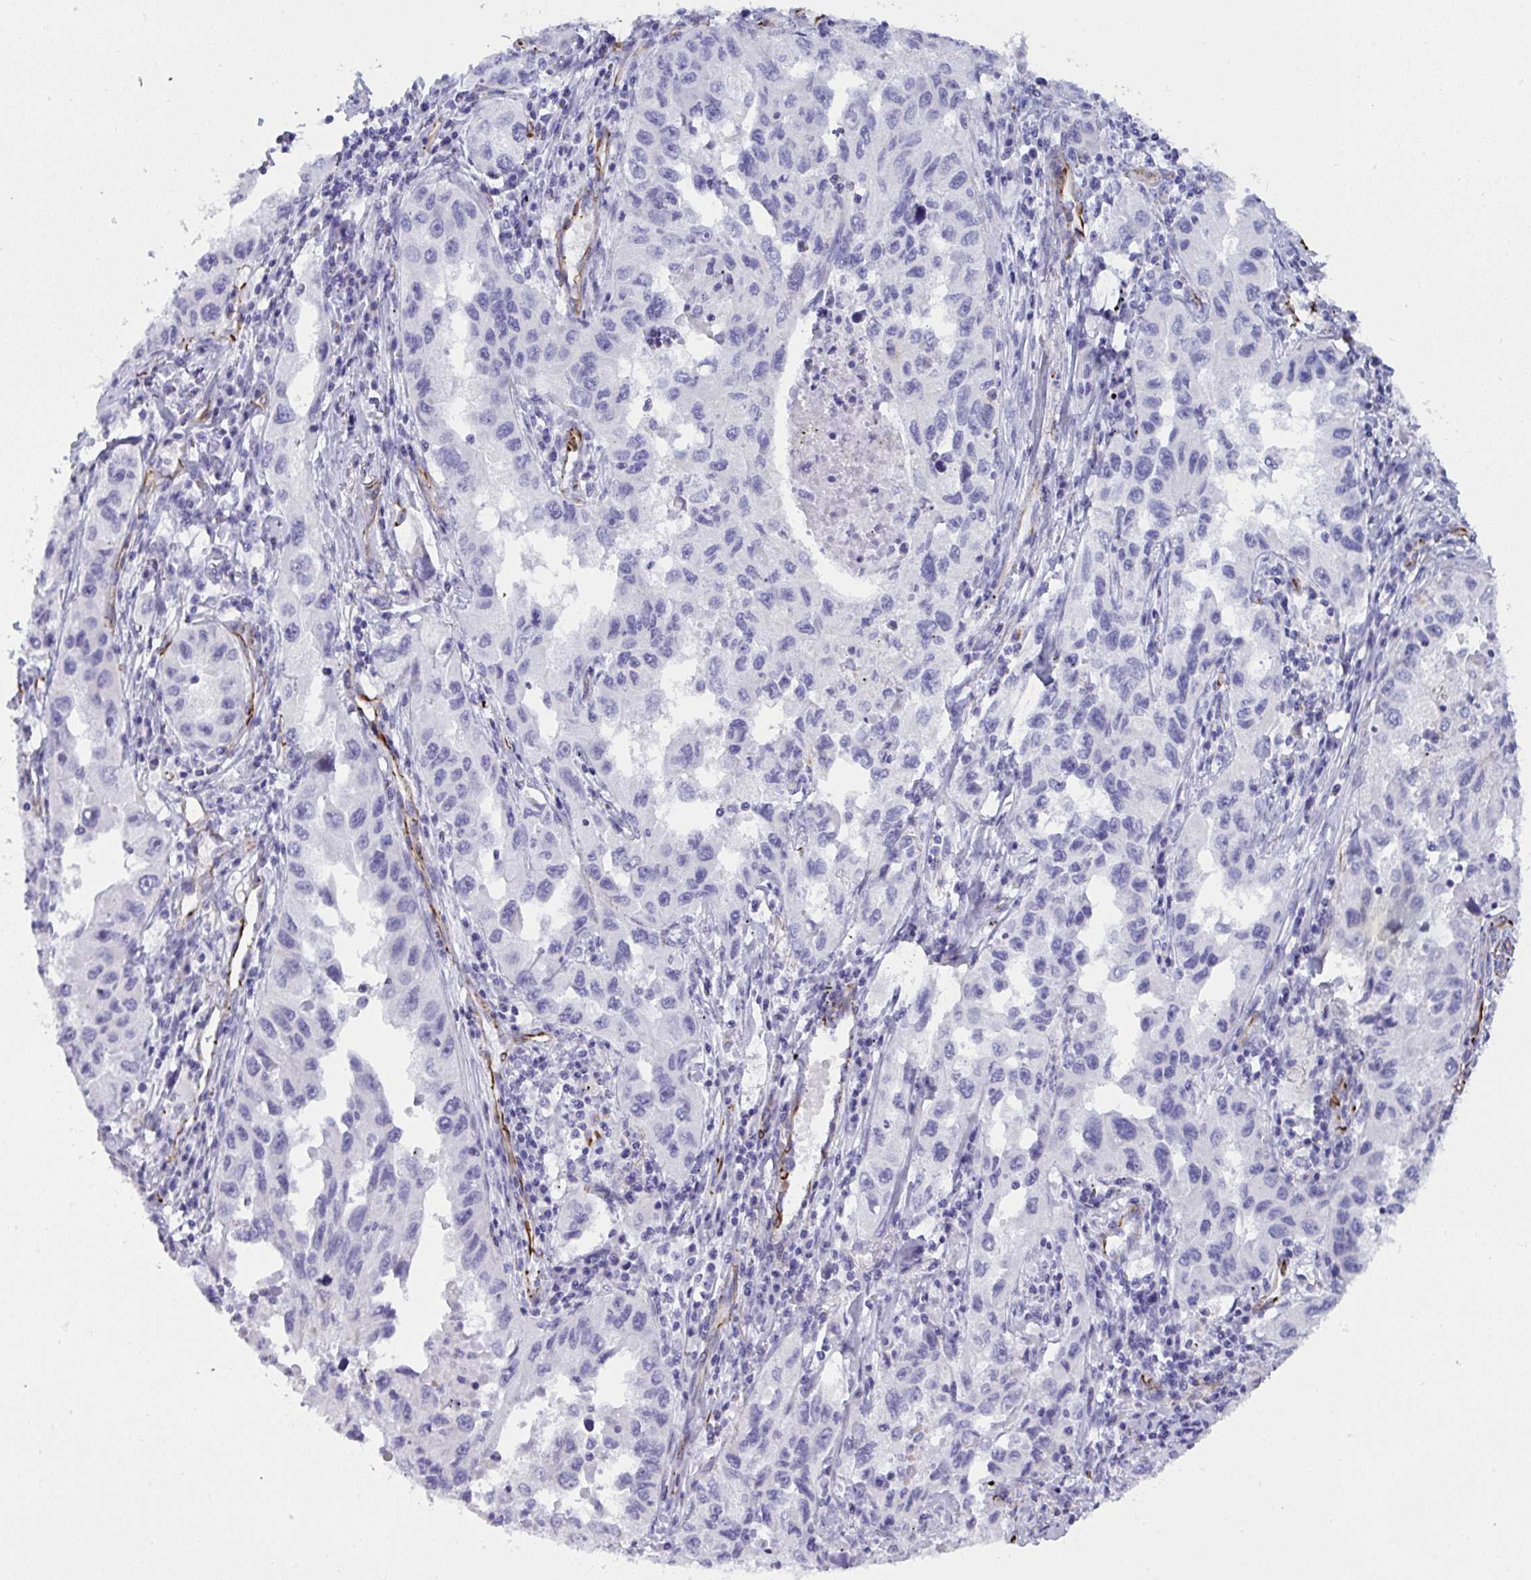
{"staining": {"intensity": "negative", "quantity": "none", "location": "none"}, "tissue": "lung cancer", "cell_type": "Tumor cells", "image_type": "cancer", "snomed": [{"axis": "morphology", "description": "Adenocarcinoma, NOS"}, {"axis": "topography", "description": "Lung"}], "caption": "Photomicrograph shows no protein positivity in tumor cells of lung adenocarcinoma tissue.", "gene": "SLC35B1", "patient": {"sex": "female", "age": 73}}